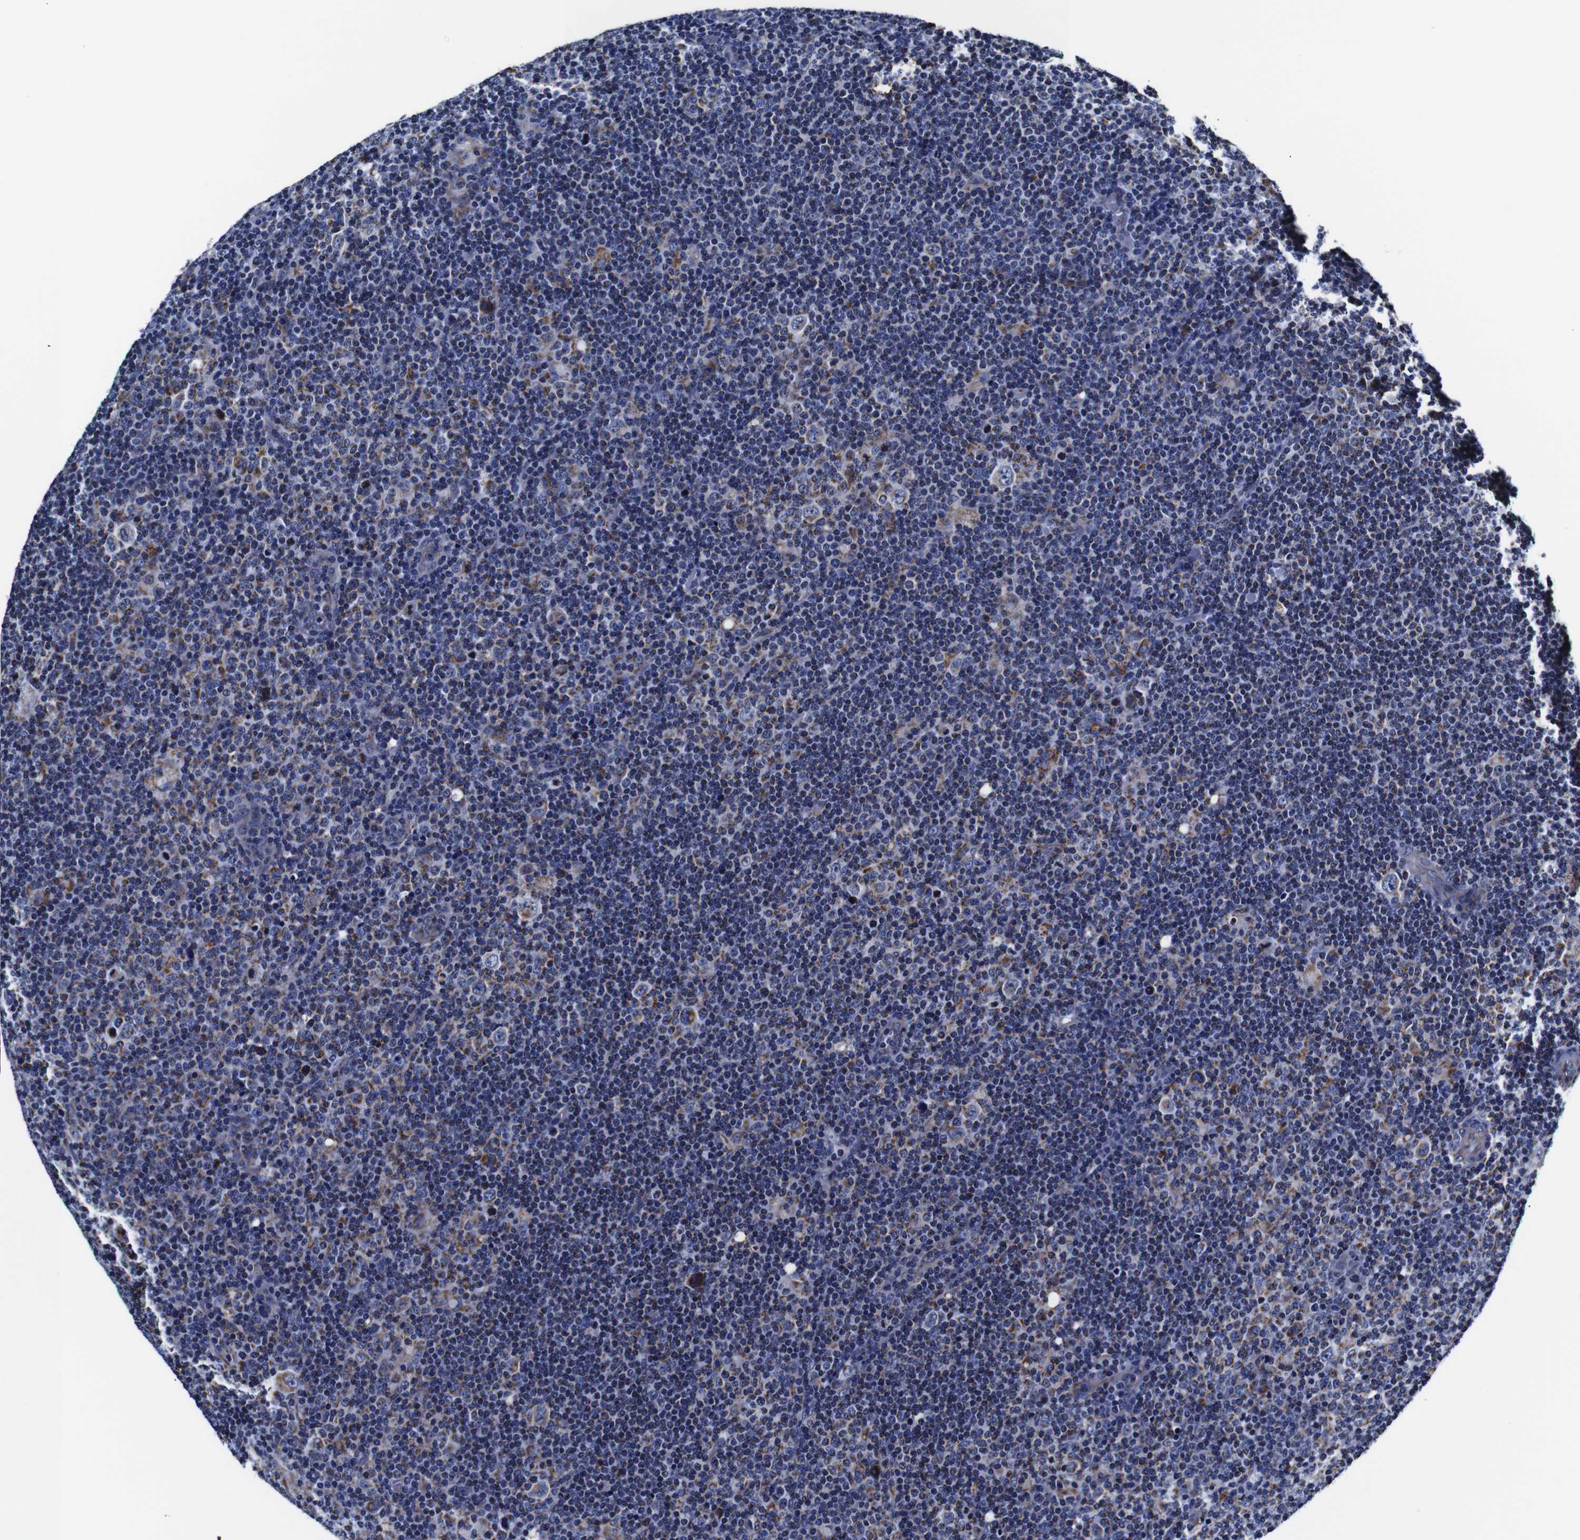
{"staining": {"intensity": "moderate", "quantity": "25%-75%", "location": "cytoplasmic/membranous"}, "tissue": "lymphoma", "cell_type": "Tumor cells", "image_type": "cancer", "snomed": [{"axis": "morphology", "description": "Hodgkin's disease, NOS"}, {"axis": "topography", "description": "Lymph node"}], "caption": "Protein staining shows moderate cytoplasmic/membranous positivity in about 25%-75% of tumor cells in Hodgkin's disease. The protein of interest is stained brown, and the nuclei are stained in blue (DAB IHC with brightfield microscopy, high magnification).", "gene": "FKBP9", "patient": {"sex": "female", "age": 57}}